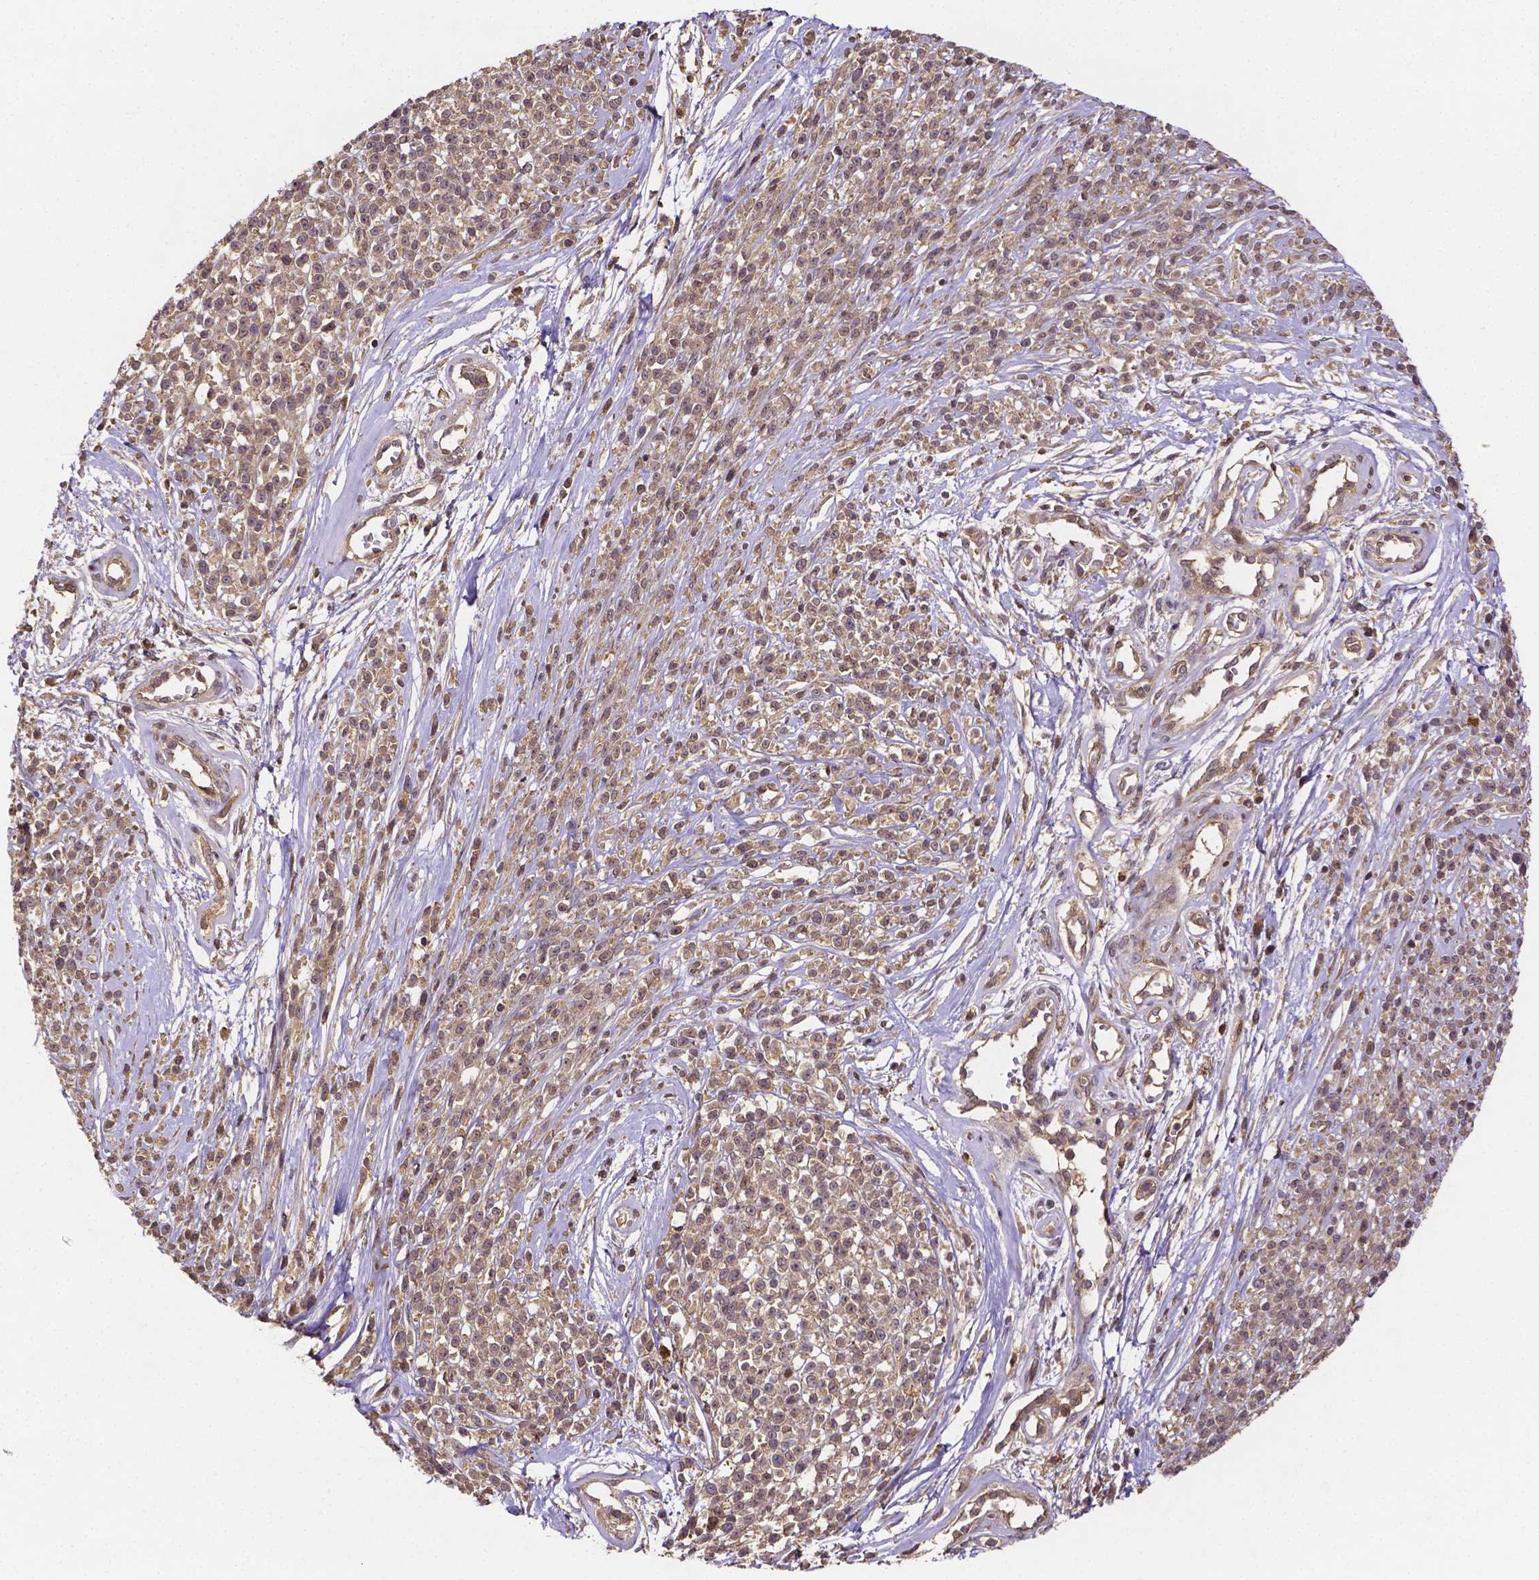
{"staining": {"intensity": "weak", "quantity": ">75%", "location": "cytoplasmic/membranous"}, "tissue": "melanoma", "cell_type": "Tumor cells", "image_type": "cancer", "snomed": [{"axis": "morphology", "description": "Malignant melanoma, NOS"}, {"axis": "topography", "description": "Skin"}, {"axis": "topography", "description": "Skin of trunk"}], "caption": "IHC micrograph of neoplastic tissue: human melanoma stained using IHC reveals low levels of weak protein expression localized specifically in the cytoplasmic/membranous of tumor cells, appearing as a cytoplasmic/membranous brown color.", "gene": "RNF123", "patient": {"sex": "male", "age": 74}}